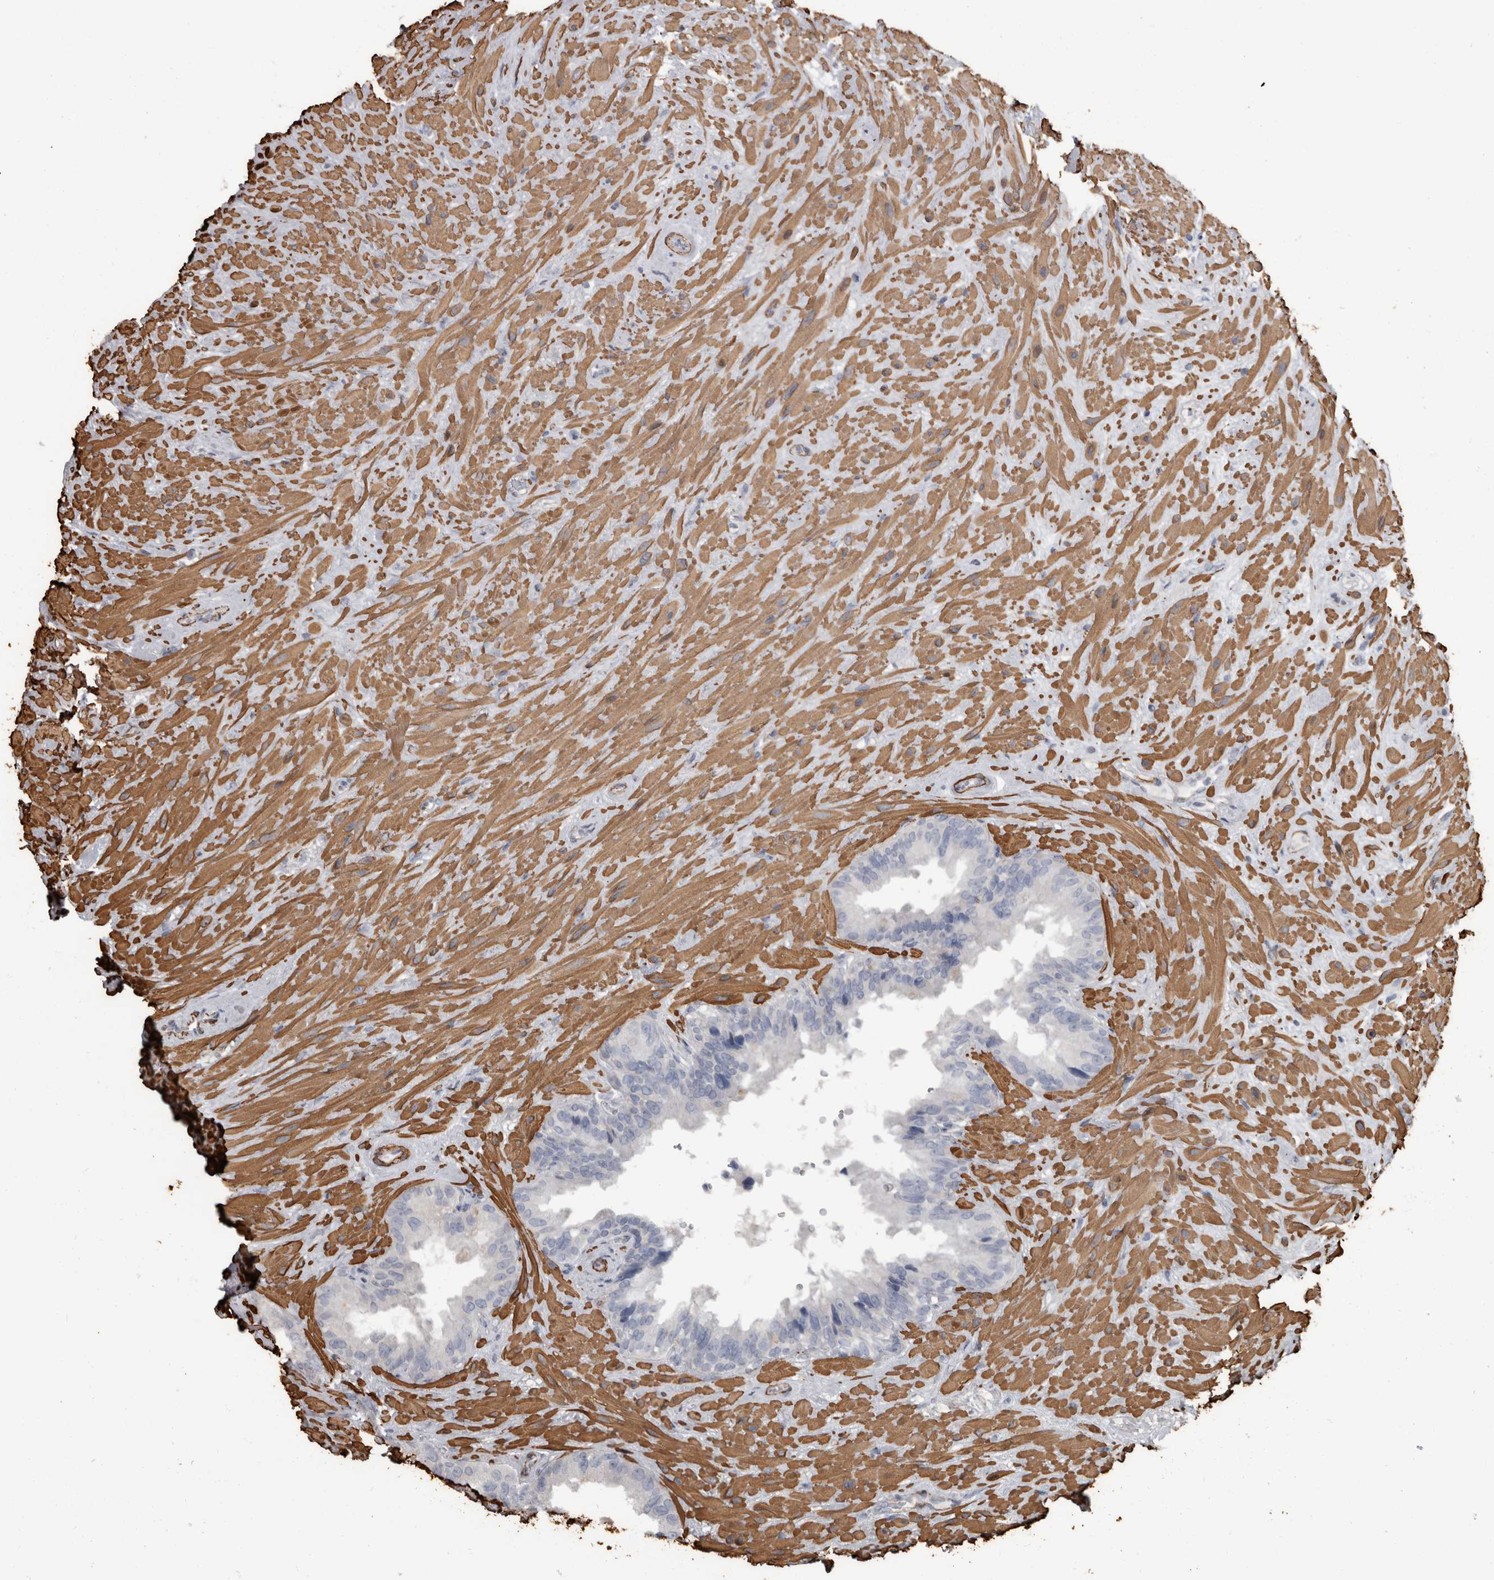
{"staining": {"intensity": "negative", "quantity": "none", "location": "none"}, "tissue": "seminal vesicle", "cell_type": "Glandular cells", "image_type": "normal", "snomed": [{"axis": "morphology", "description": "Normal tissue, NOS"}, {"axis": "topography", "description": "Seminal veicle"}], "caption": "Immunohistochemistry histopathology image of benign seminal vesicle: seminal vesicle stained with DAB (3,3'-diaminobenzidine) shows no significant protein positivity in glandular cells. The staining is performed using DAB (3,3'-diaminobenzidine) brown chromogen with nuclei counter-stained in using hematoxylin.", "gene": "MASTL", "patient": {"sex": "male", "age": 80}}